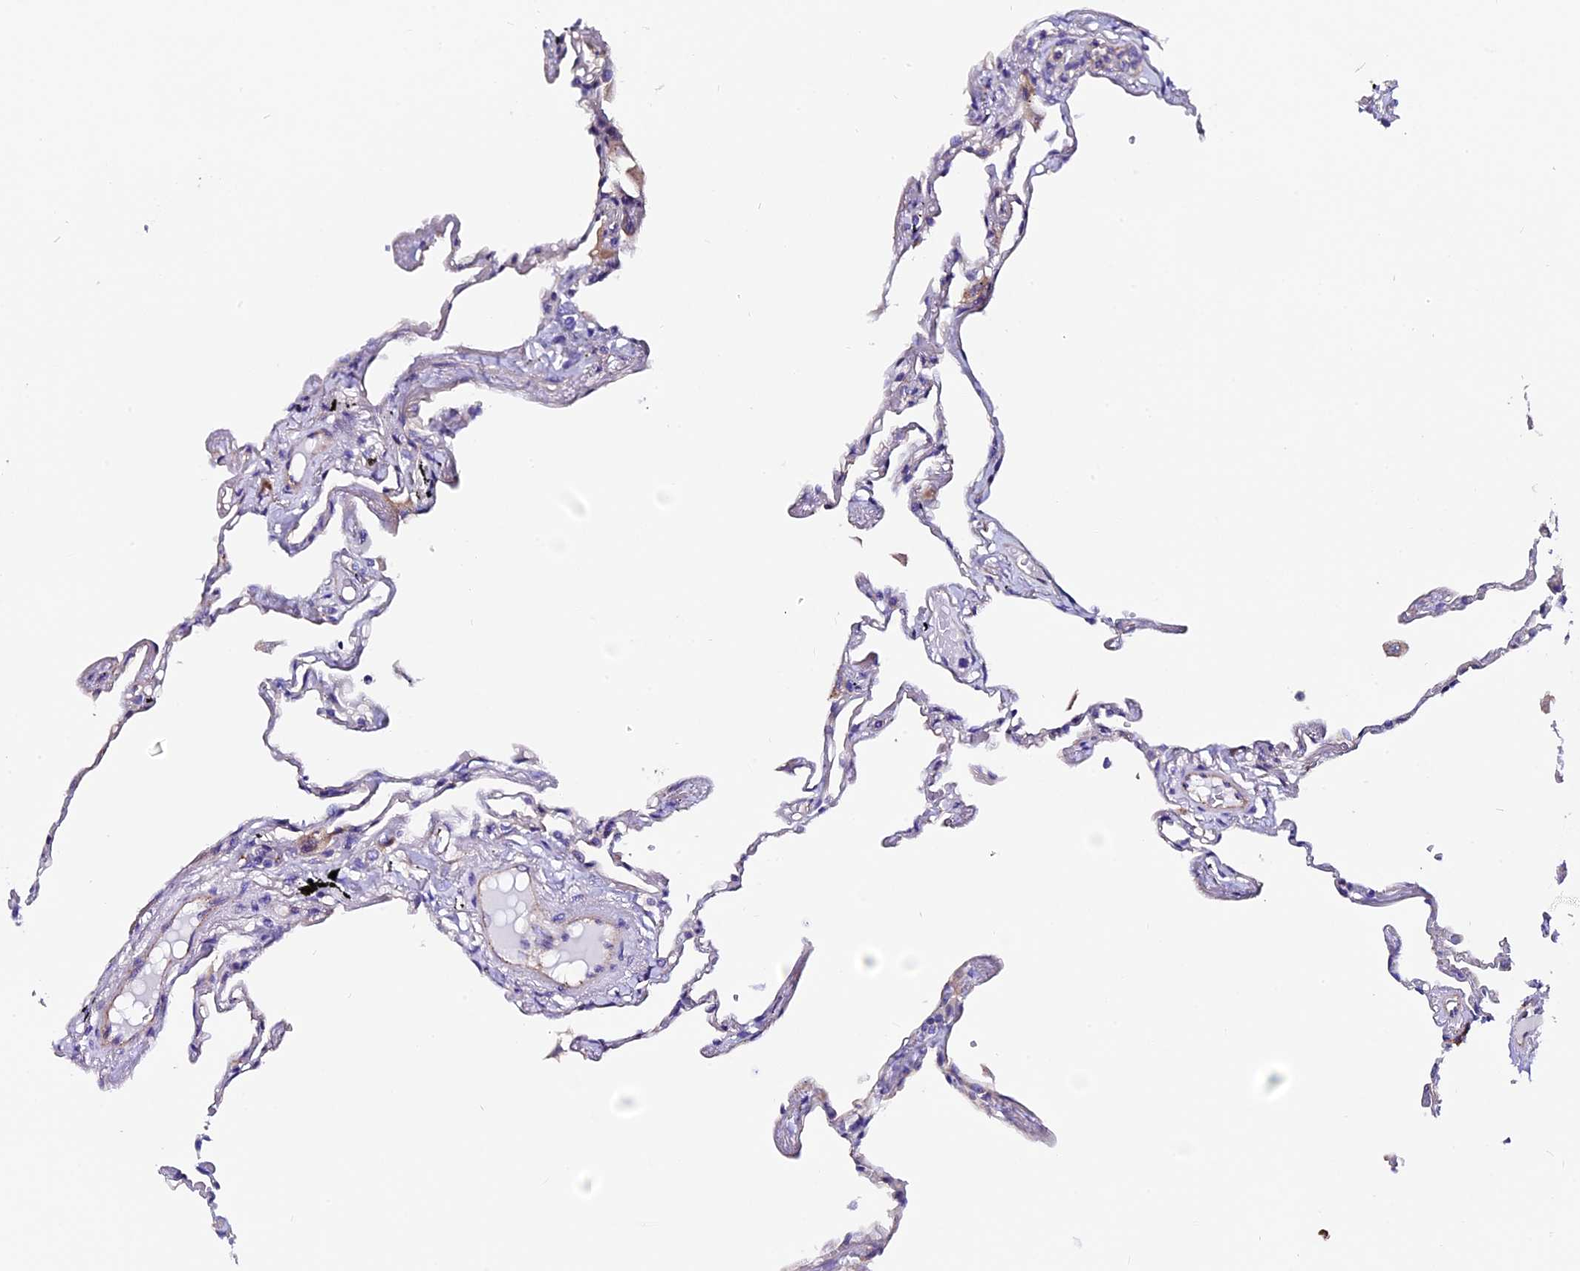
{"staining": {"intensity": "moderate", "quantity": "<25%", "location": "cytoplasmic/membranous"}, "tissue": "lung", "cell_type": "Alveolar cells", "image_type": "normal", "snomed": [{"axis": "morphology", "description": "Normal tissue, NOS"}, {"axis": "topography", "description": "Lung"}], "caption": "IHC image of benign lung: human lung stained using IHC demonstrates low levels of moderate protein expression localized specifically in the cytoplasmic/membranous of alveolar cells, appearing as a cytoplasmic/membranous brown color.", "gene": "COMTD1", "patient": {"sex": "female", "age": 67}}